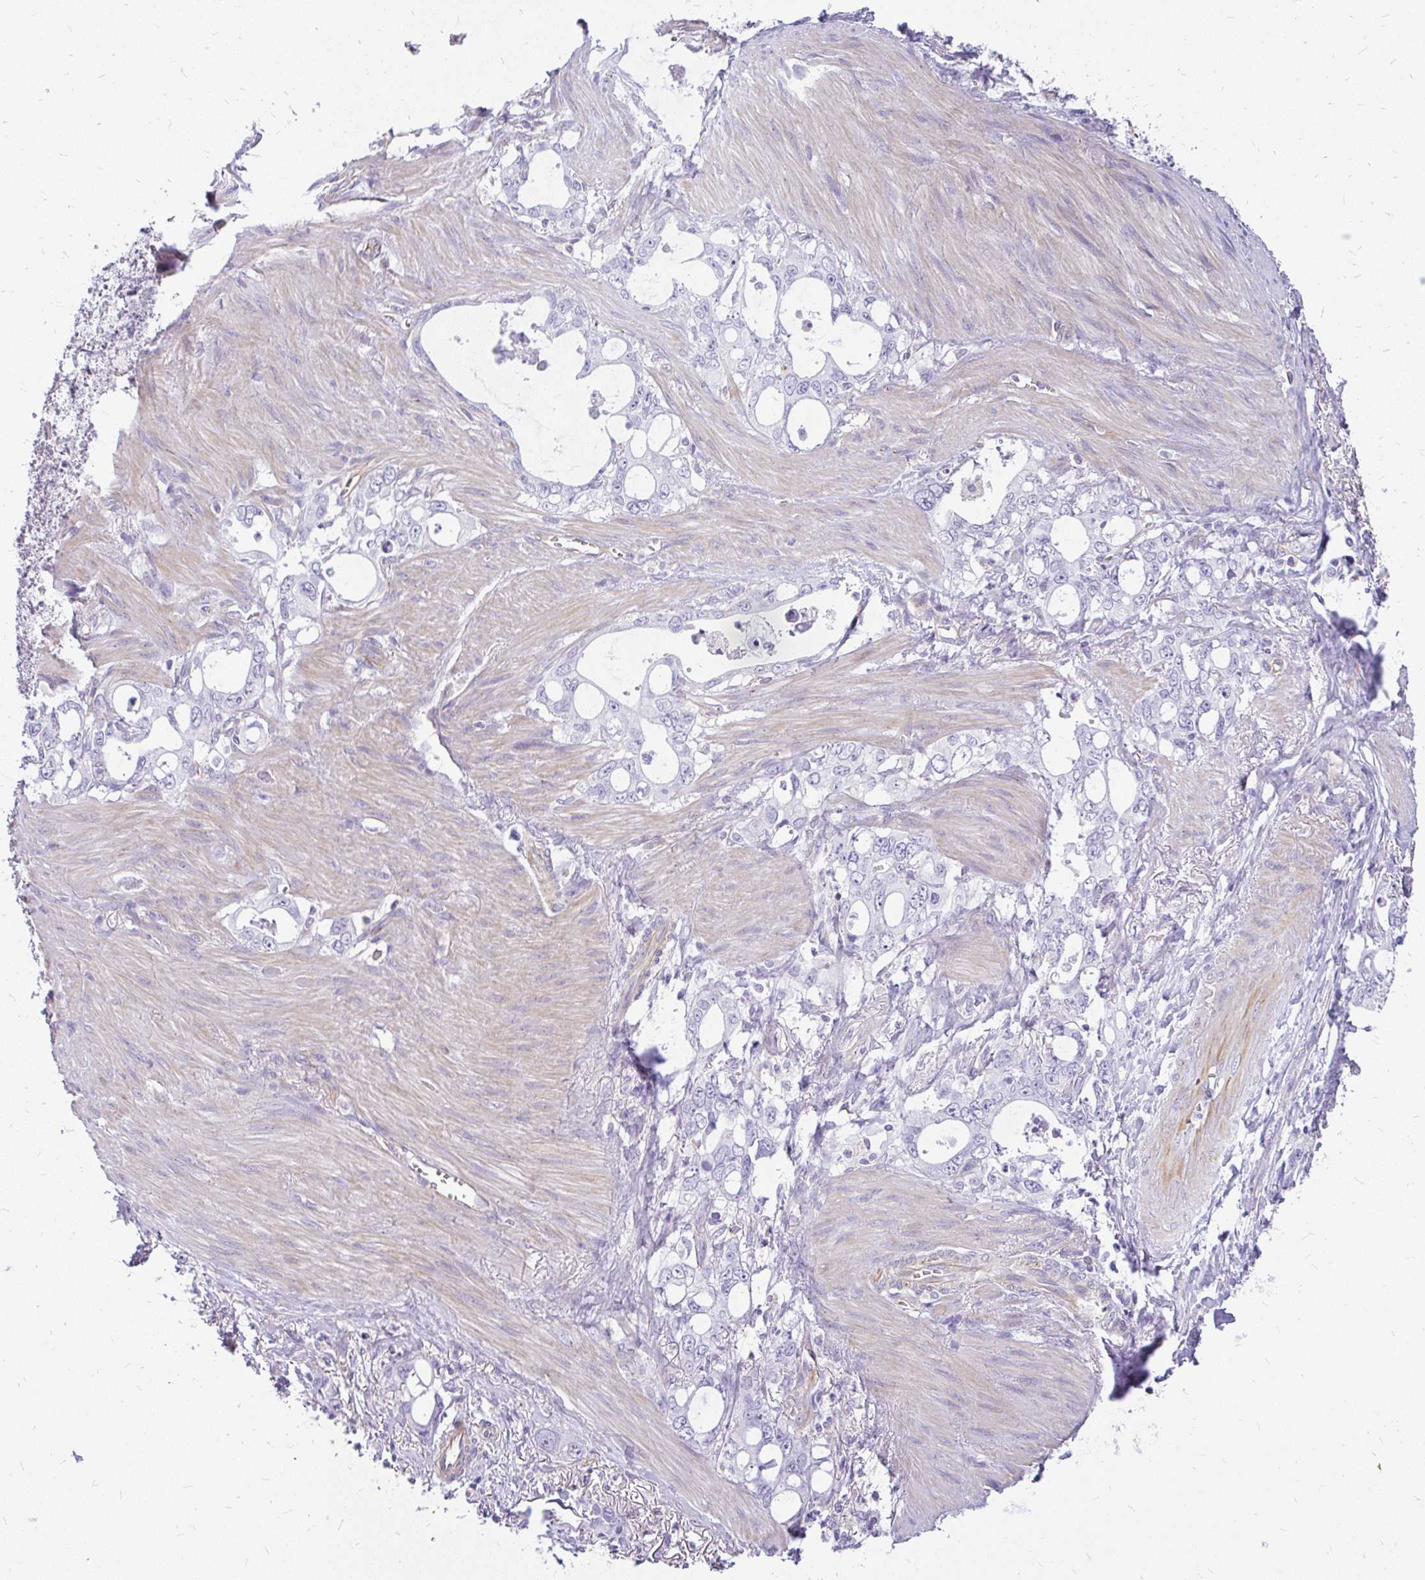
{"staining": {"intensity": "negative", "quantity": "none", "location": "none"}, "tissue": "stomach cancer", "cell_type": "Tumor cells", "image_type": "cancer", "snomed": [{"axis": "morphology", "description": "Adenocarcinoma, NOS"}, {"axis": "topography", "description": "Stomach, upper"}], "caption": "Tumor cells show no significant protein expression in stomach cancer (adenocarcinoma).", "gene": "FAM83C", "patient": {"sex": "male", "age": 74}}